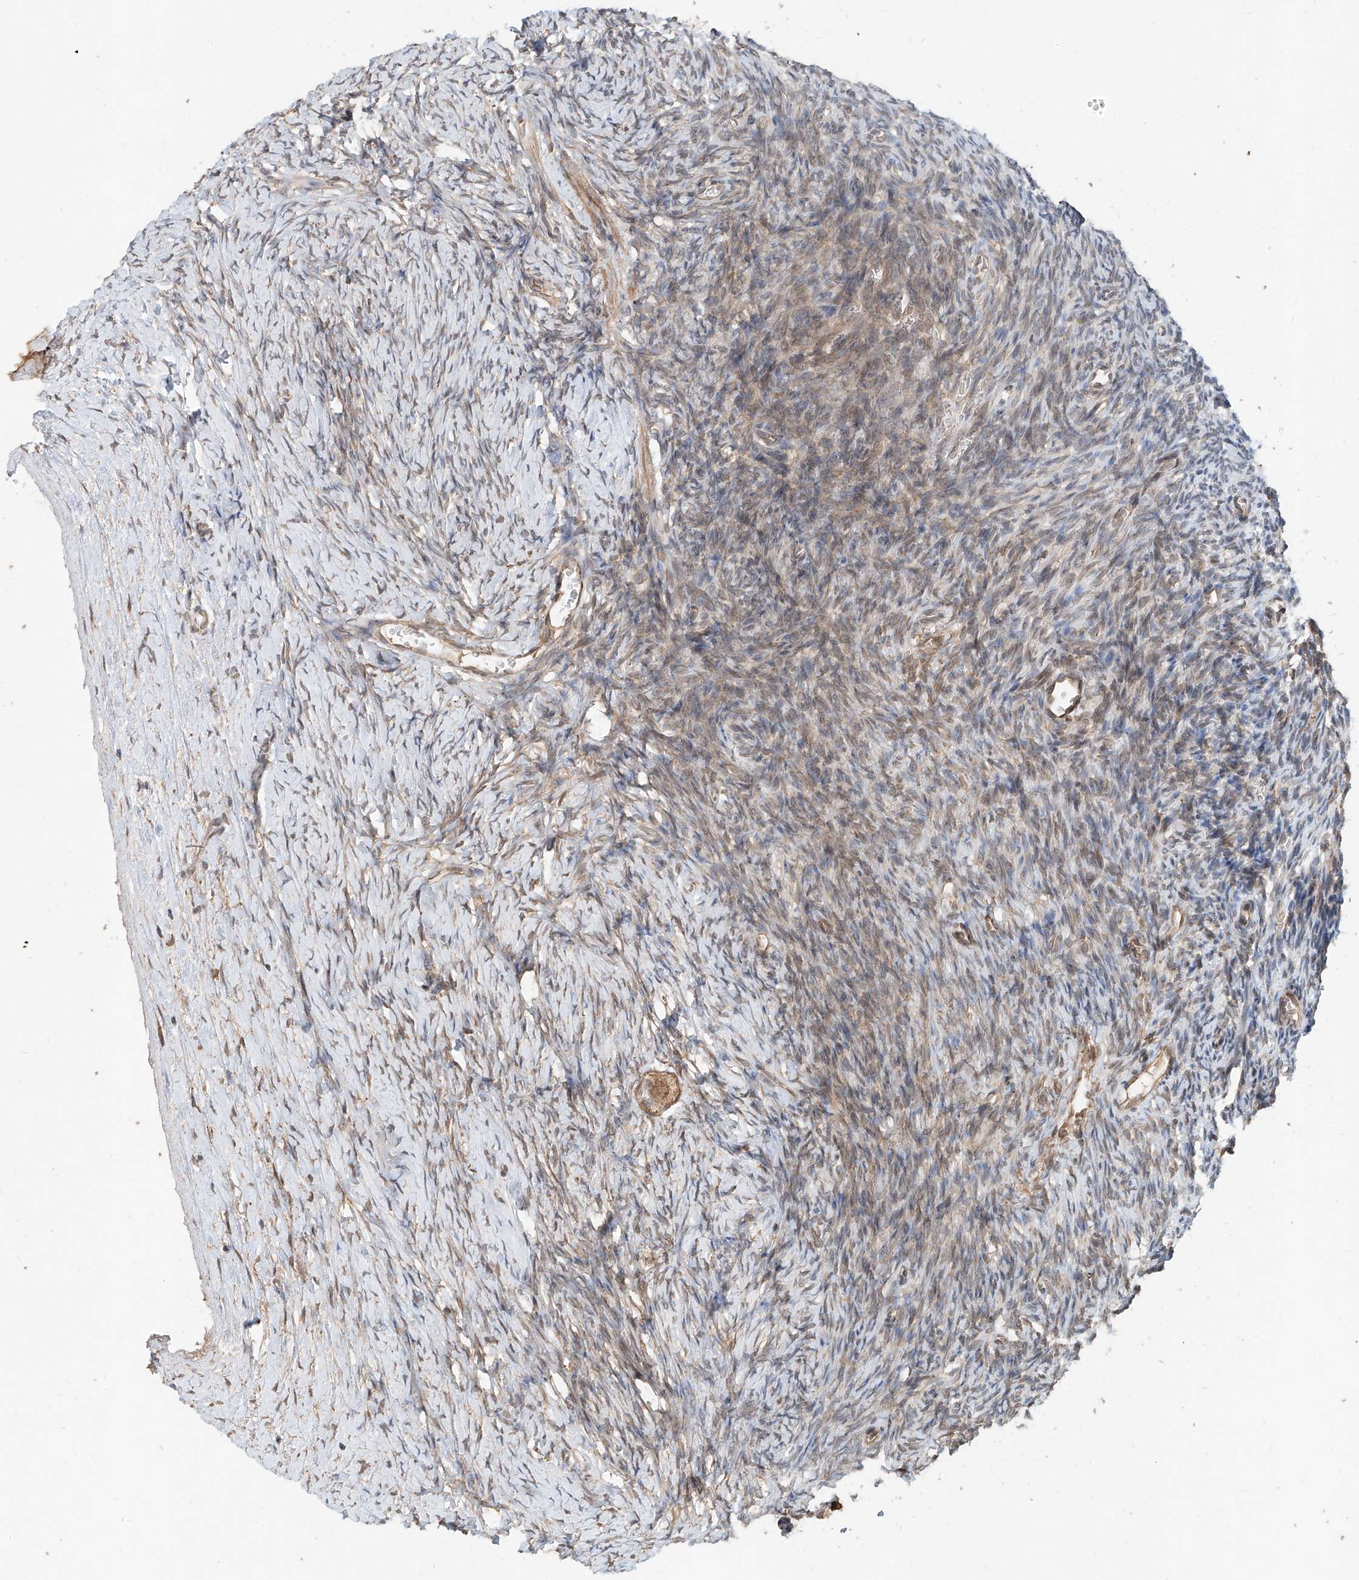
{"staining": {"intensity": "moderate", "quantity": ">75%", "location": "cytoplasmic/membranous"}, "tissue": "ovary", "cell_type": "Follicle cells", "image_type": "normal", "snomed": [{"axis": "morphology", "description": "Normal tissue, NOS"}, {"axis": "morphology", "description": "Developmental malformation"}, {"axis": "topography", "description": "Ovary"}], "caption": "Immunohistochemistry (IHC) of unremarkable ovary displays medium levels of moderate cytoplasmic/membranous expression in about >75% of follicle cells.", "gene": "STX19", "patient": {"sex": "female", "age": 39}}